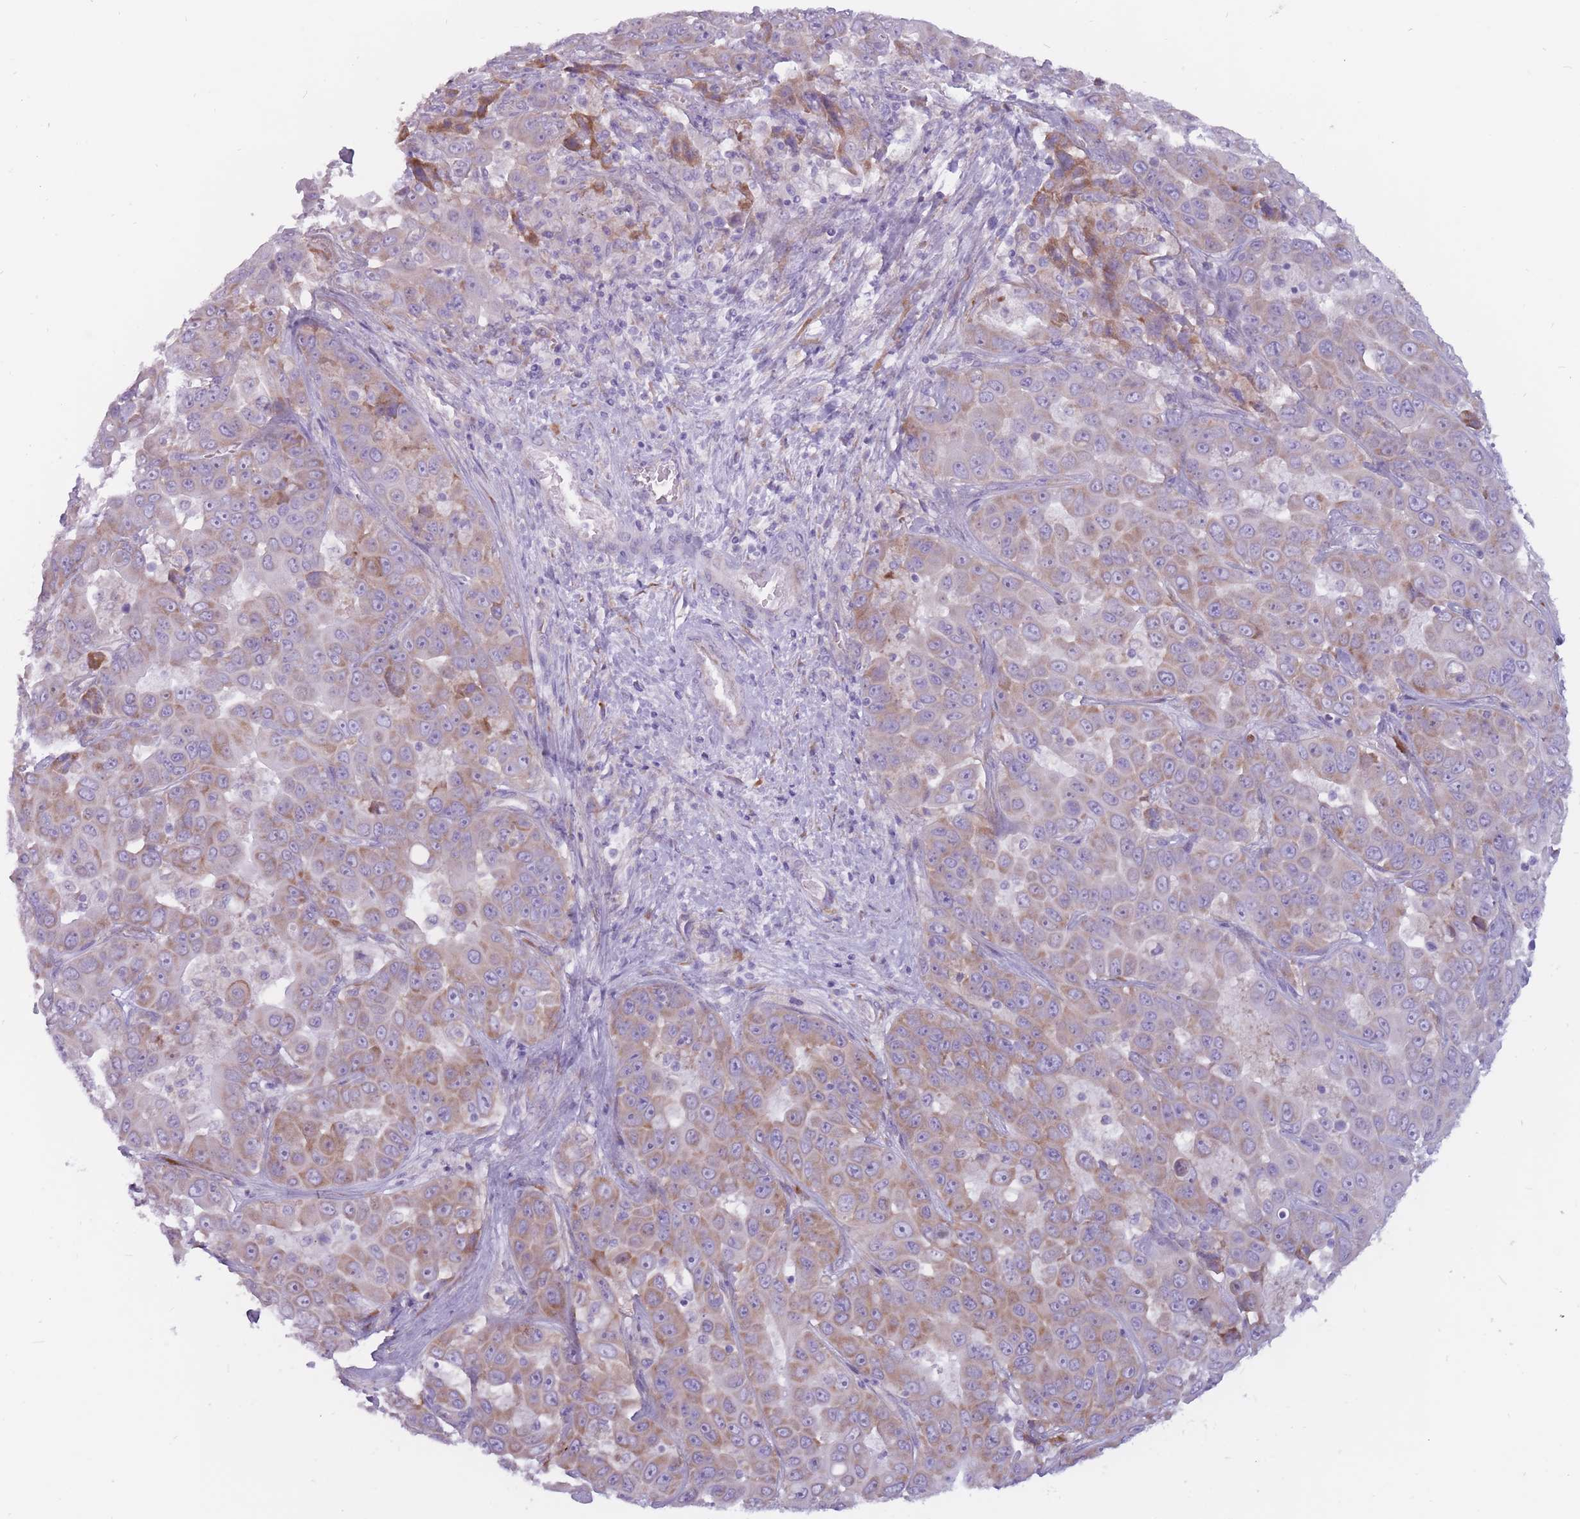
{"staining": {"intensity": "moderate", "quantity": "25%-75%", "location": "cytoplasmic/membranous"}, "tissue": "liver cancer", "cell_type": "Tumor cells", "image_type": "cancer", "snomed": [{"axis": "morphology", "description": "Cholangiocarcinoma"}, {"axis": "topography", "description": "Liver"}], "caption": "Protein staining by immunohistochemistry (IHC) shows moderate cytoplasmic/membranous positivity in about 25%-75% of tumor cells in cholangiocarcinoma (liver).", "gene": "RPL18", "patient": {"sex": "female", "age": 52}}